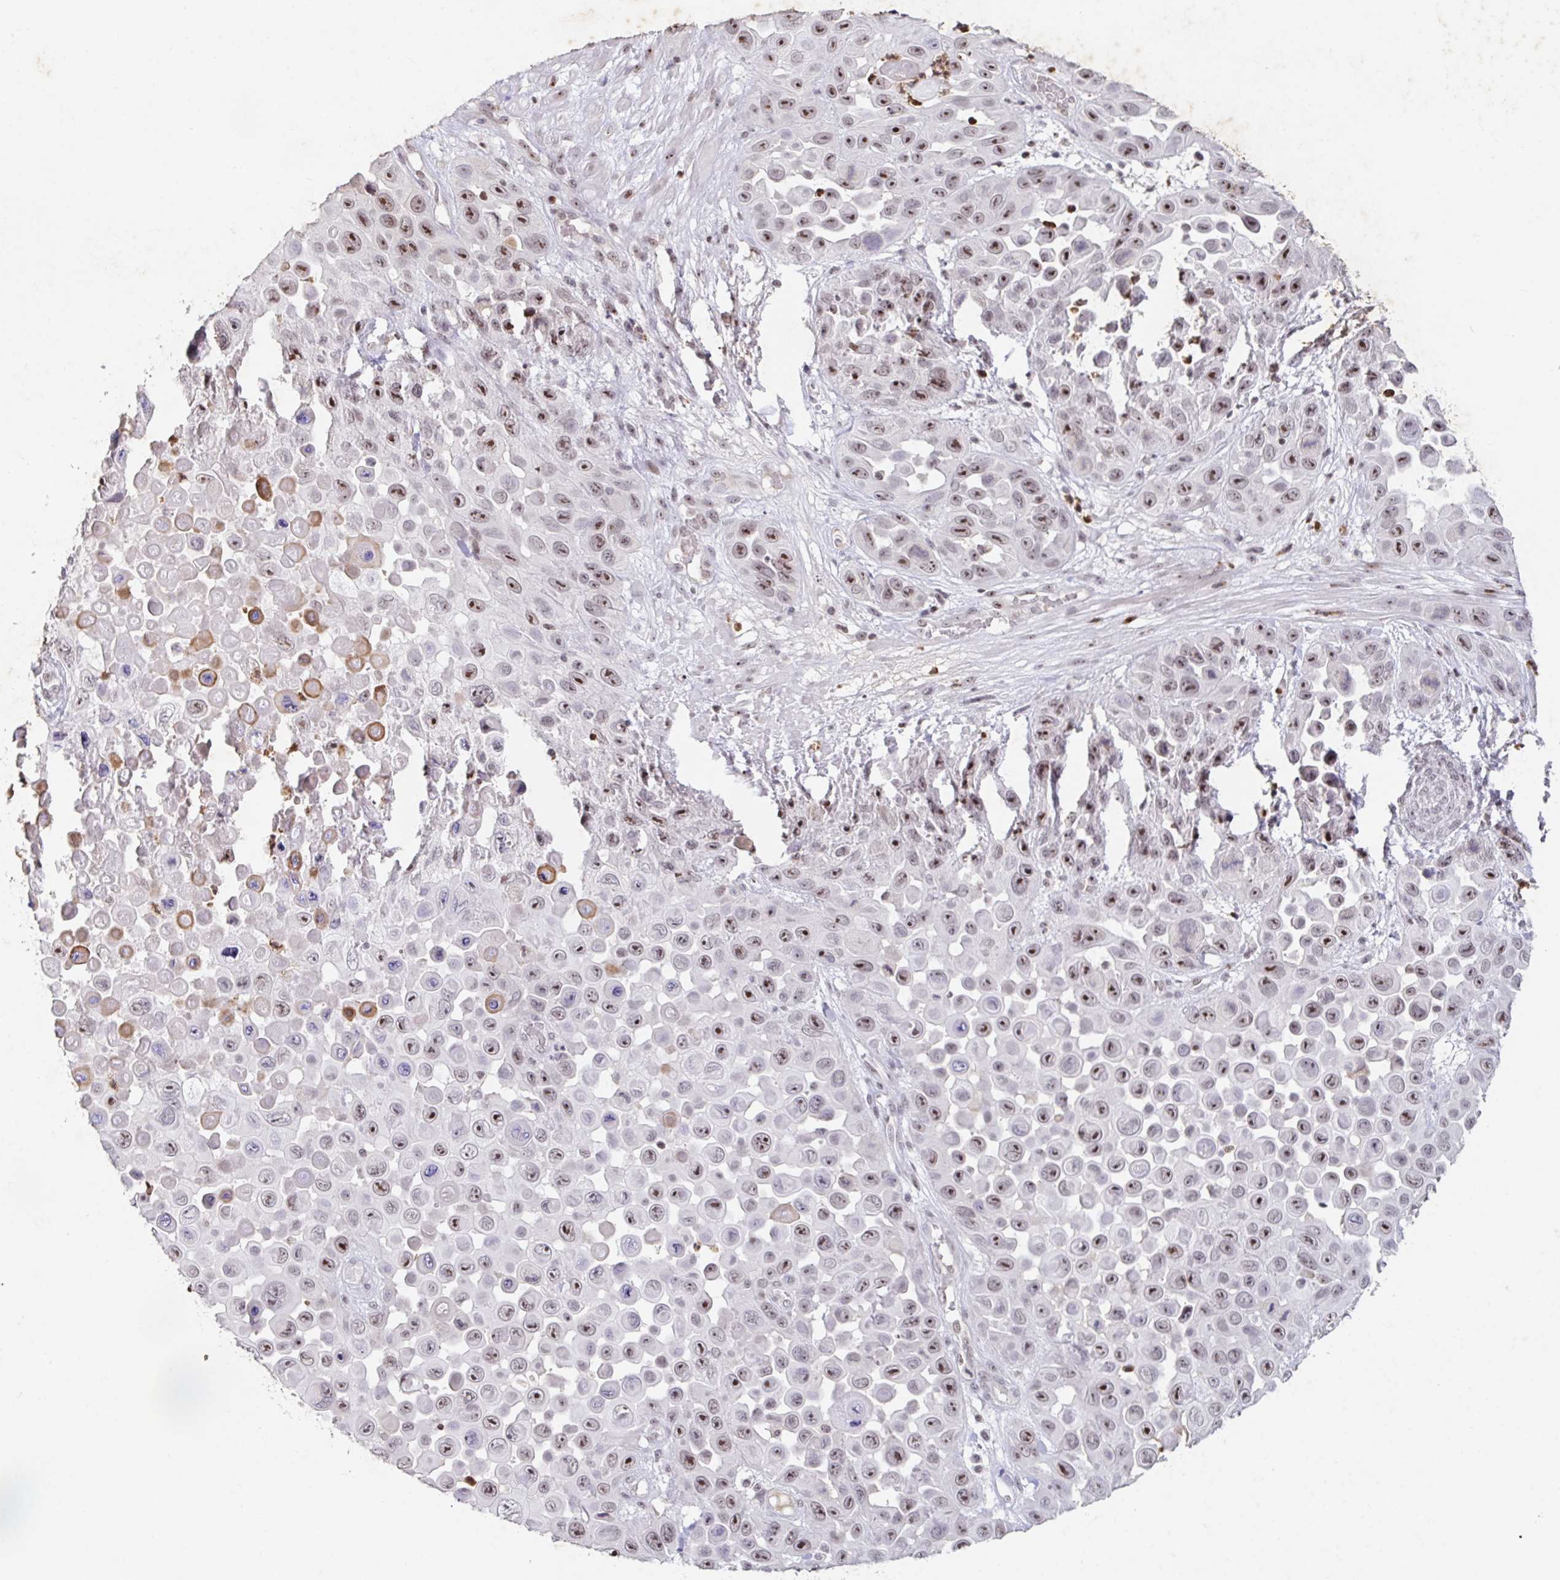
{"staining": {"intensity": "moderate", "quantity": ">75%", "location": "nuclear"}, "tissue": "skin cancer", "cell_type": "Tumor cells", "image_type": "cancer", "snomed": [{"axis": "morphology", "description": "Squamous cell carcinoma, NOS"}, {"axis": "topography", "description": "Skin"}], "caption": "Skin cancer (squamous cell carcinoma) was stained to show a protein in brown. There is medium levels of moderate nuclear staining in approximately >75% of tumor cells.", "gene": "C19orf53", "patient": {"sex": "male", "age": 81}}